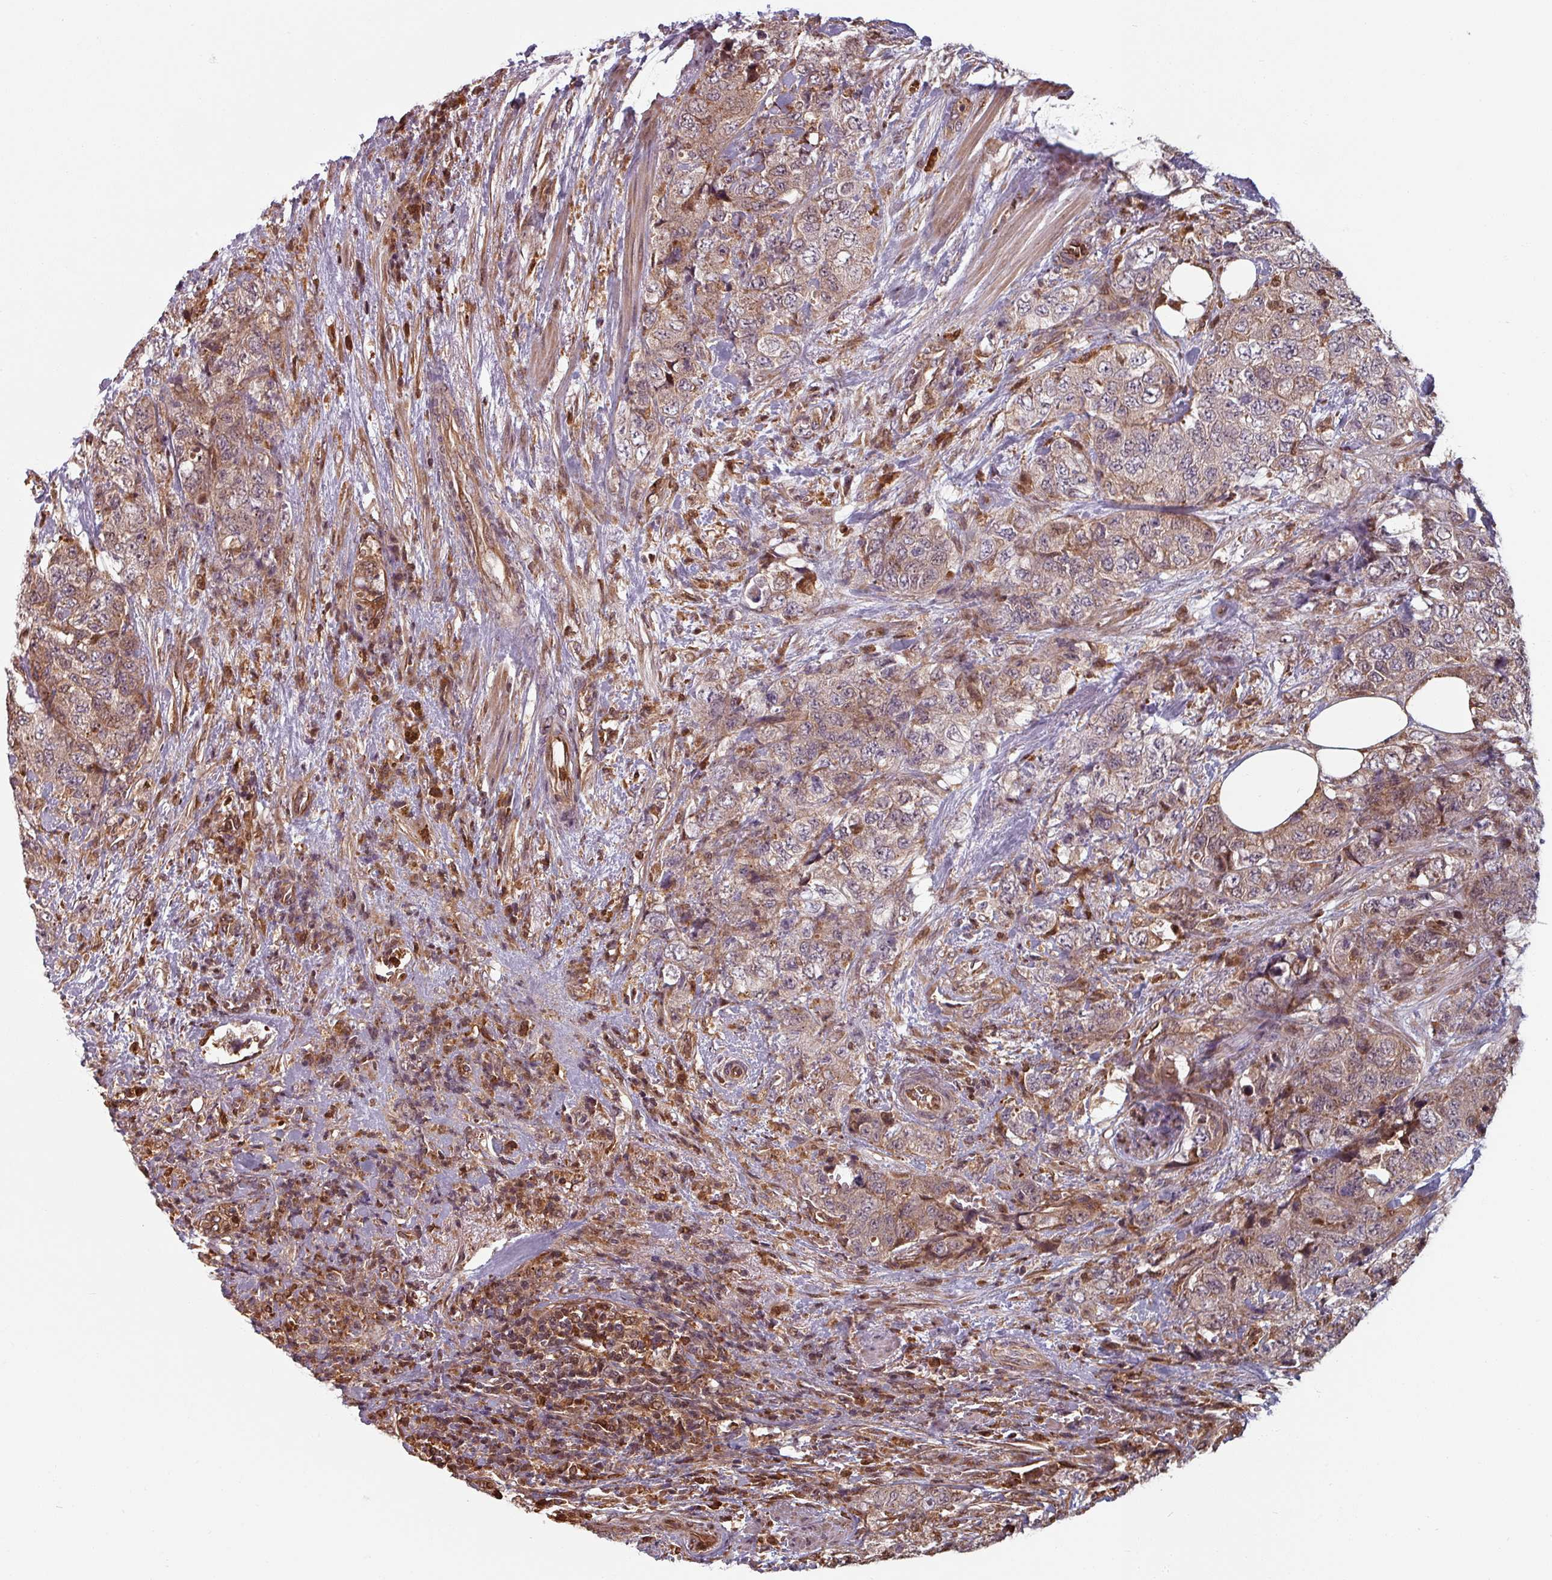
{"staining": {"intensity": "weak", "quantity": ">75%", "location": "cytoplasmic/membranous,nuclear"}, "tissue": "urothelial cancer", "cell_type": "Tumor cells", "image_type": "cancer", "snomed": [{"axis": "morphology", "description": "Urothelial carcinoma, High grade"}, {"axis": "topography", "description": "Urinary bladder"}], "caption": "High-magnification brightfield microscopy of high-grade urothelial carcinoma stained with DAB (brown) and counterstained with hematoxylin (blue). tumor cells exhibit weak cytoplasmic/membranous and nuclear staining is identified in approximately>75% of cells.", "gene": "EID1", "patient": {"sex": "female", "age": 78}}